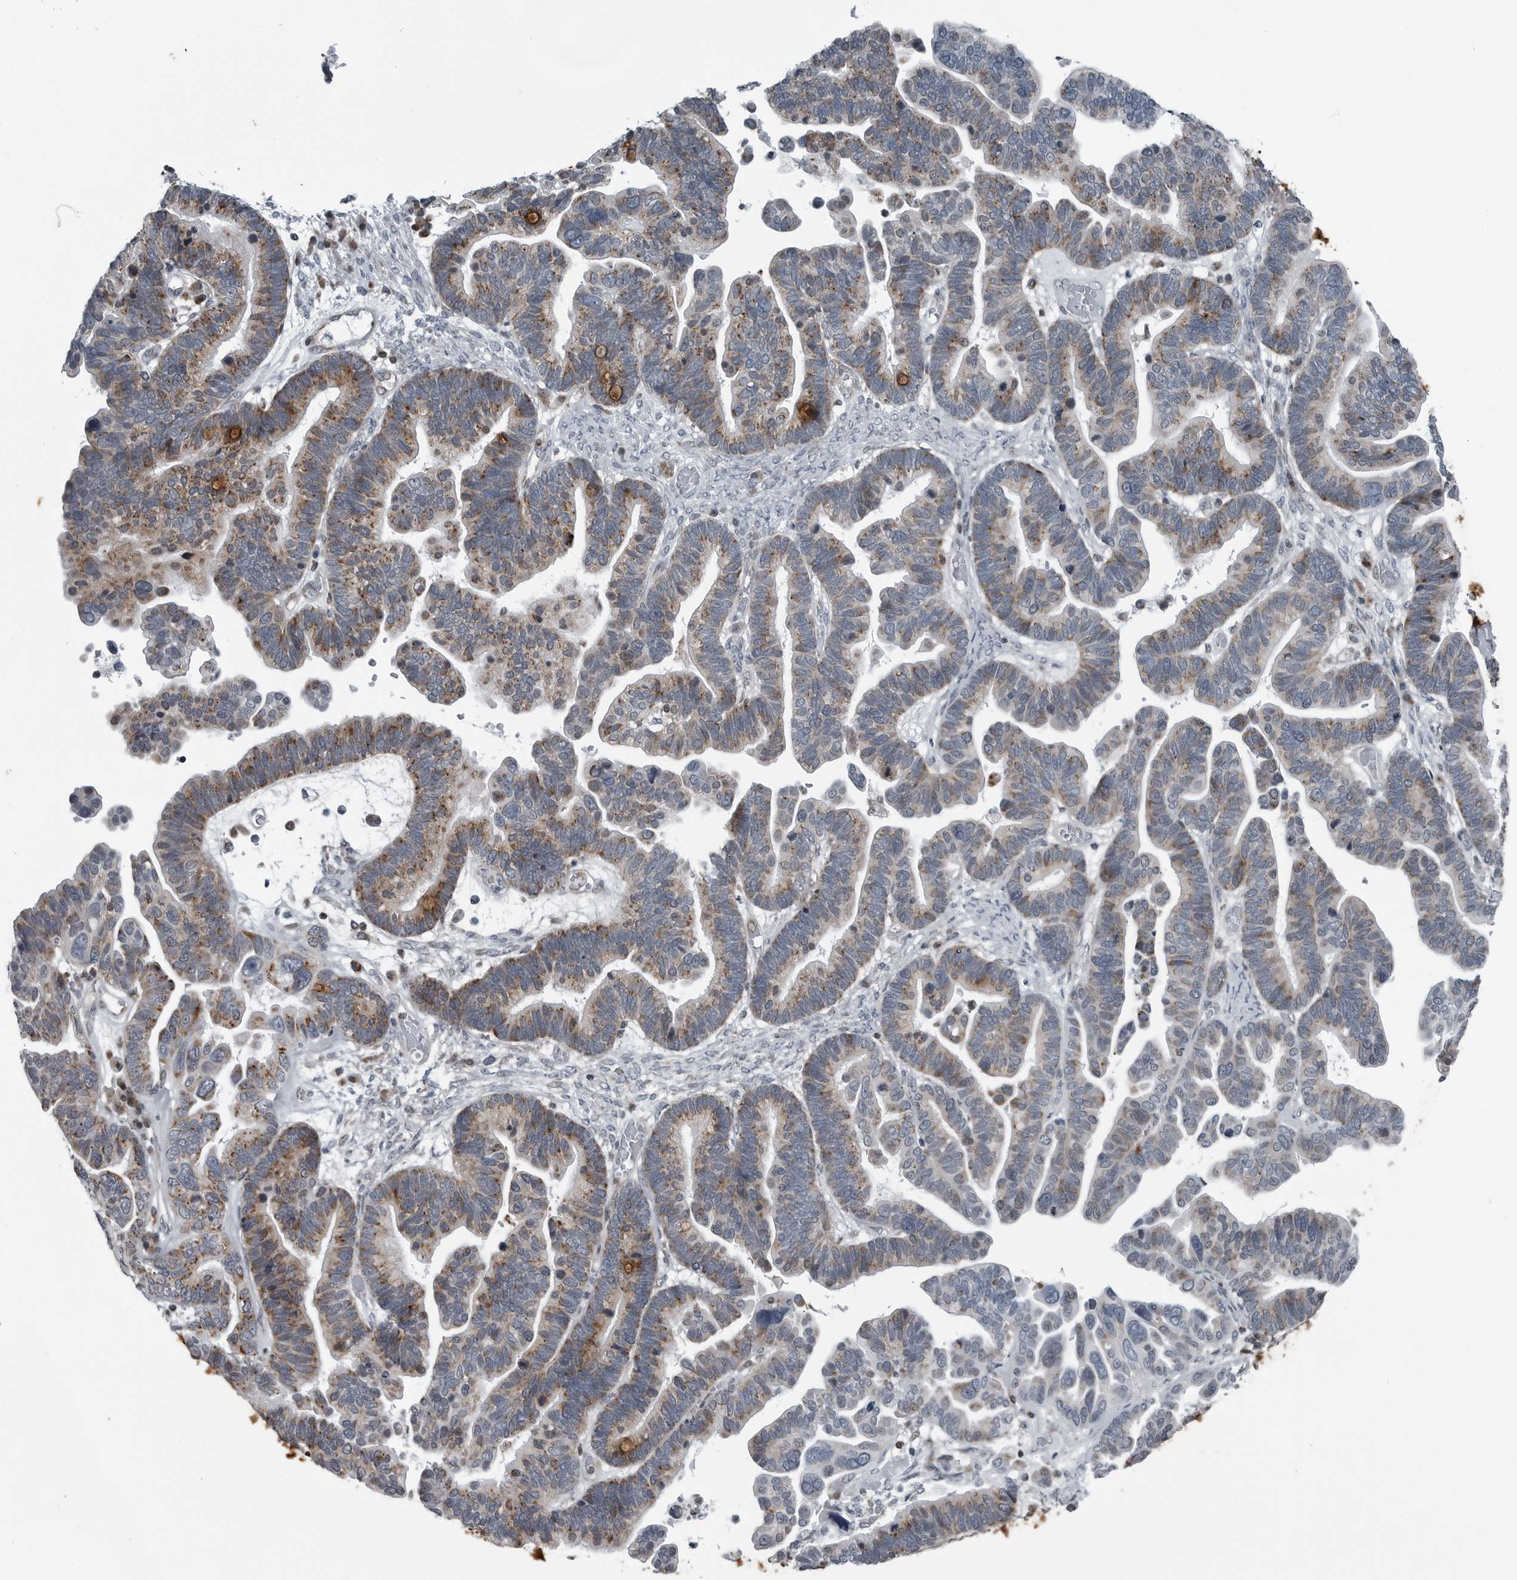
{"staining": {"intensity": "moderate", "quantity": "25%-75%", "location": "cytoplasmic/membranous"}, "tissue": "ovarian cancer", "cell_type": "Tumor cells", "image_type": "cancer", "snomed": [{"axis": "morphology", "description": "Cystadenocarcinoma, serous, NOS"}, {"axis": "topography", "description": "Ovary"}], "caption": "A brown stain highlights moderate cytoplasmic/membranous positivity of a protein in human ovarian serous cystadenocarcinoma tumor cells.", "gene": "GAK", "patient": {"sex": "female", "age": 56}}